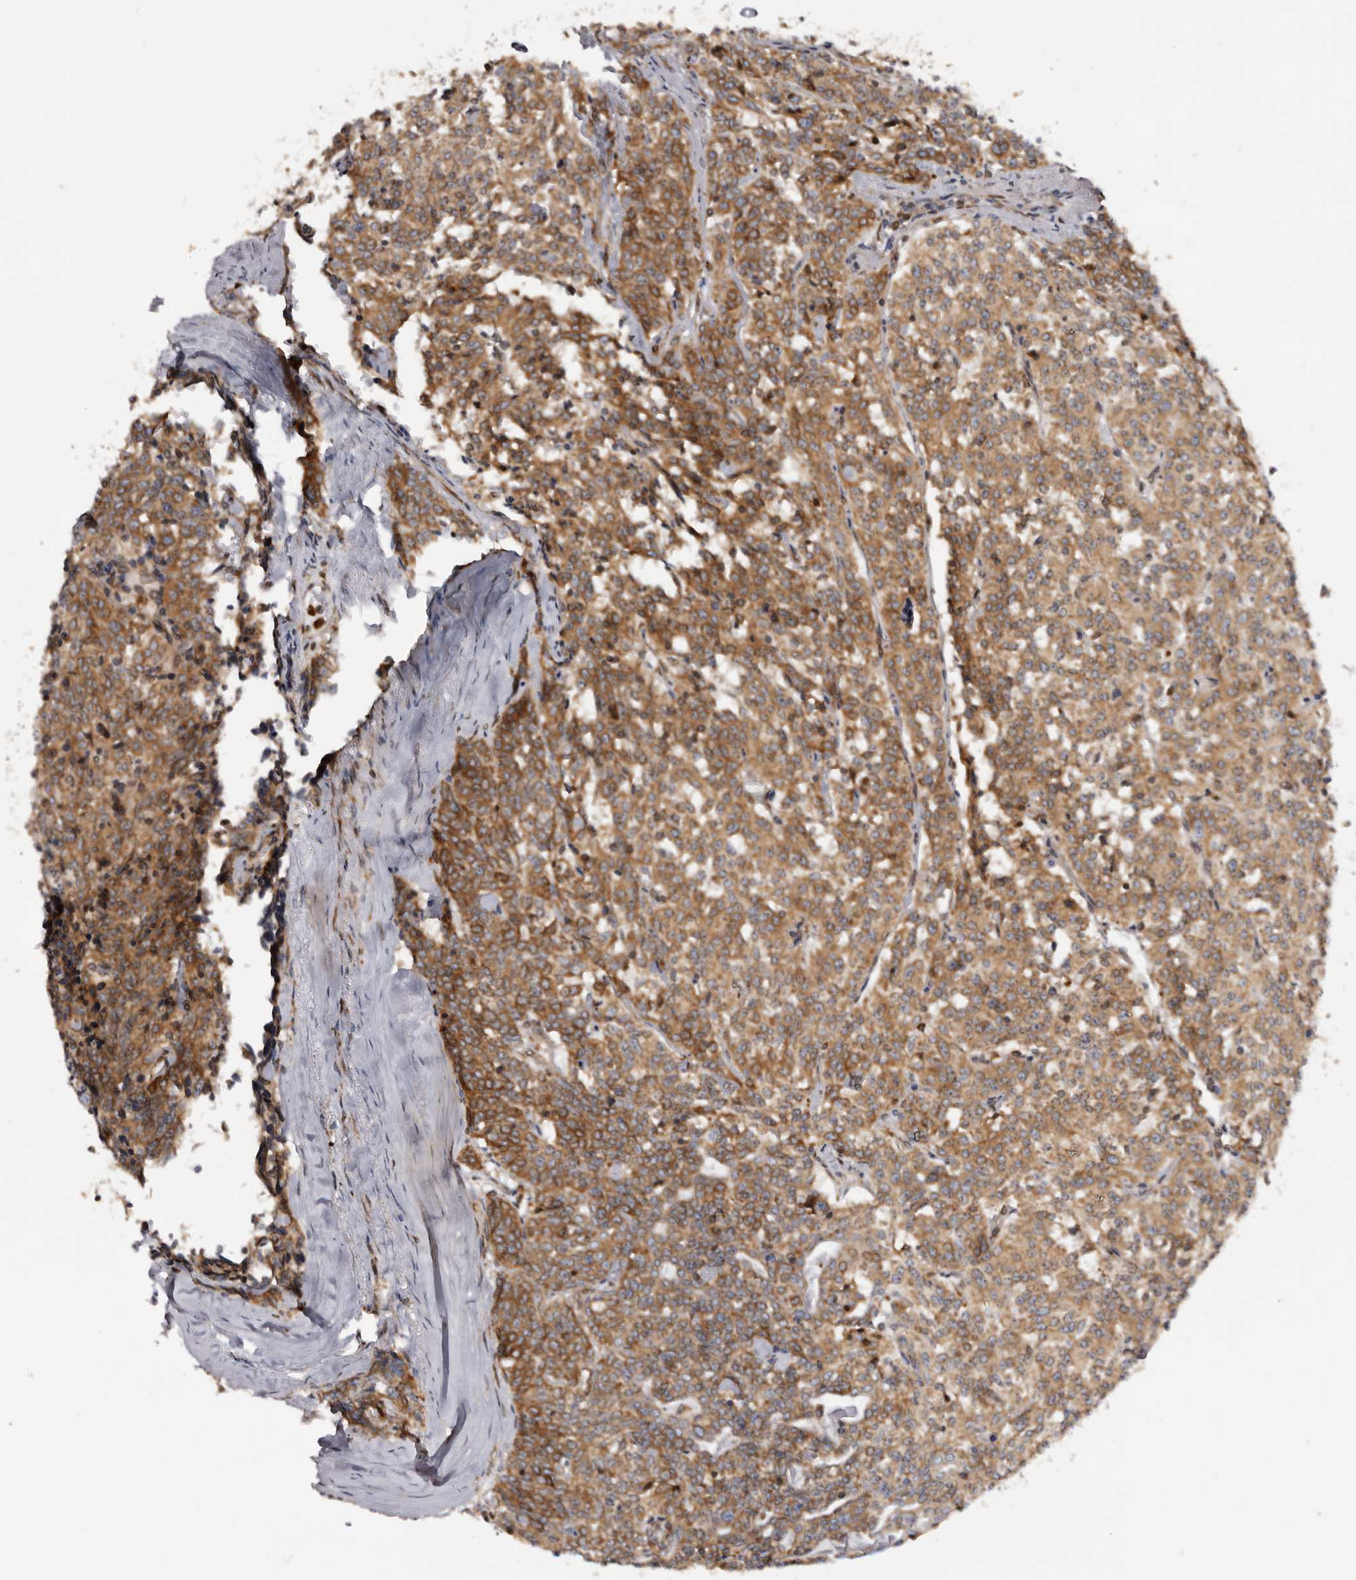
{"staining": {"intensity": "moderate", "quantity": ">75%", "location": "cytoplasmic/membranous"}, "tissue": "carcinoid", "cell_type": "Tumor cells", "image_type": "cancer", "snomed": [{"axis": "morphology", "description": "Carcinoid, malignant, NOS"}, {"axis": "topography", "description": "Lung"}], "caption": "Tumor cells display moderate cytoplasmic/membranous positivity in approximately >75% of cells in carcinoid (malignant).", "gene": "C4orf3", "patient": {"sex": "female", "age": 46}}